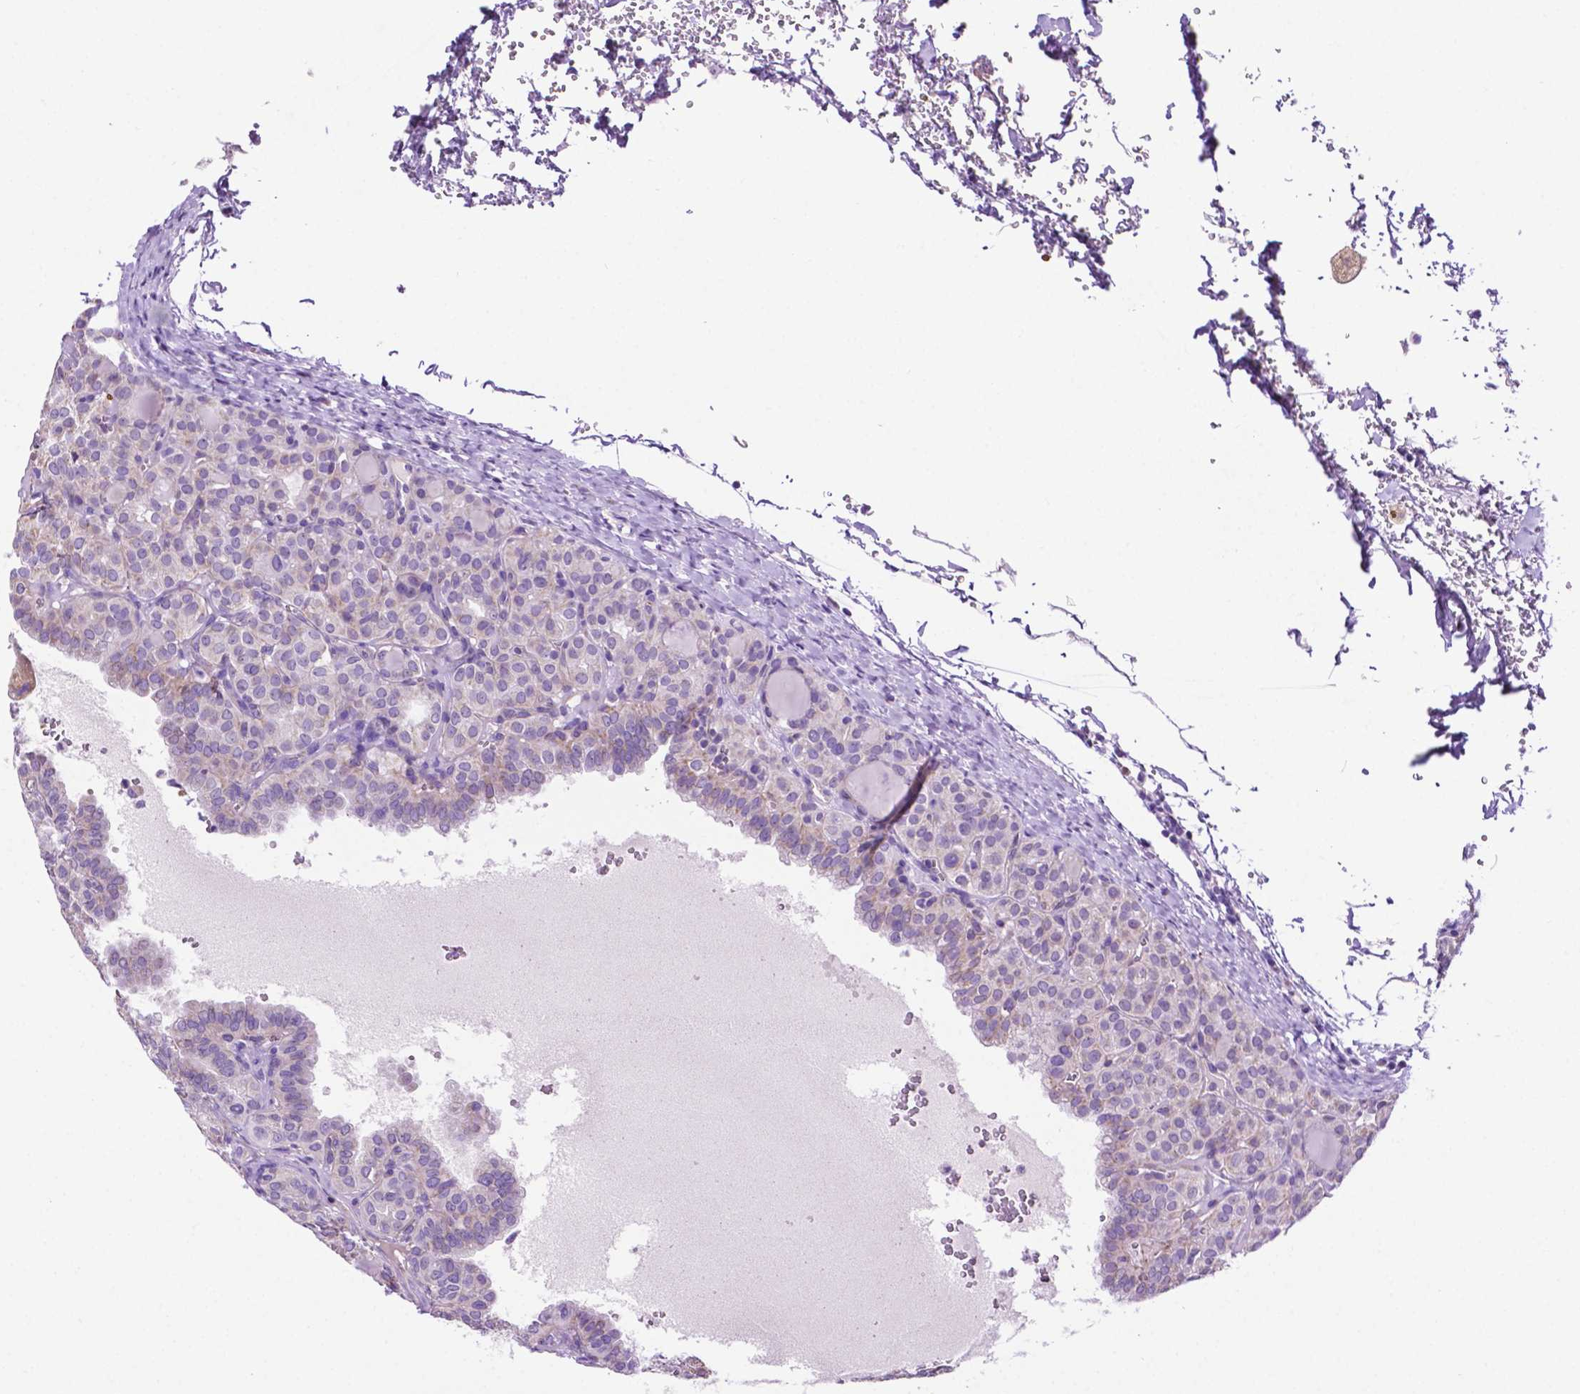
{"staining": {"intensity": "weak", "quantity": "25%-75%", "location": "cytoplasmic/membranous"}, "tissue": "thyroid cancer", "cell_type": "Tumor cells", "image_type": "cancer", "snomed": [{"axis": "morphology", "description": "Papillary adenocarcinoma, NOS"}, {"axis": "topography", "description": "Thyroid gland"}], "caption": "Brown immunohistochemical staining in thyroid papillary adenocarcinoma displays weak cytoplasmic/membranous staining in about 25%-75% of tumor cells.", "gene": "PHYHIP", "patient": {"sex": "female", "age": 41}}